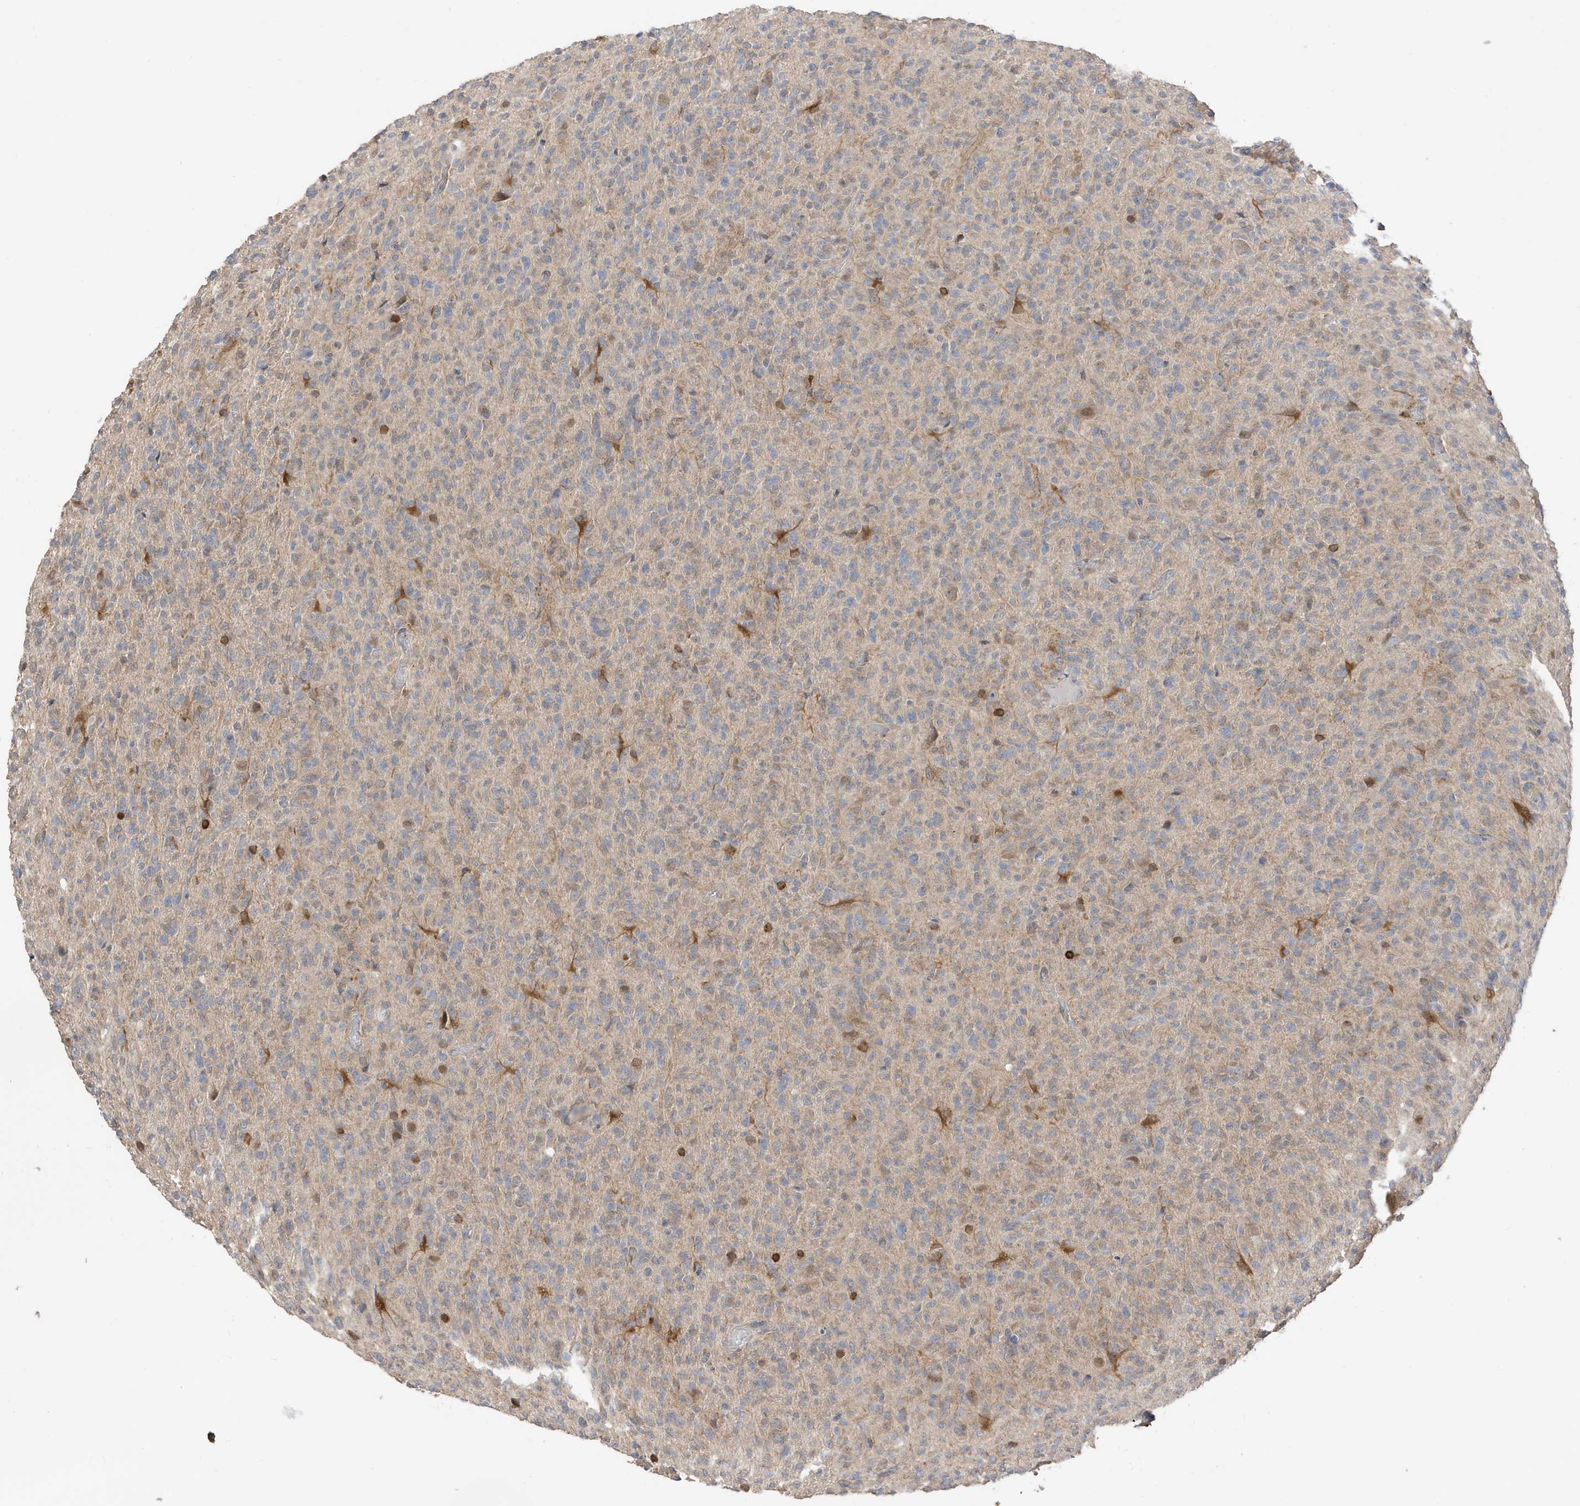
{"staining": {"intensity": "negative", "quantity": "none", "location": "none"}, "tissue": "glioma", "cell_type": "Tumor cells", "image_type": "cancer", "snomed": [{"axis": "morphology", "description": "Glioma, malignant, High grade"}, {"axis": "topography", "description": "Brain"}], "caption": "IHC of glioma displays no expression in tumor cells.", "gene": "TAB3", "patient": {"sex": "female", "age": 57}}